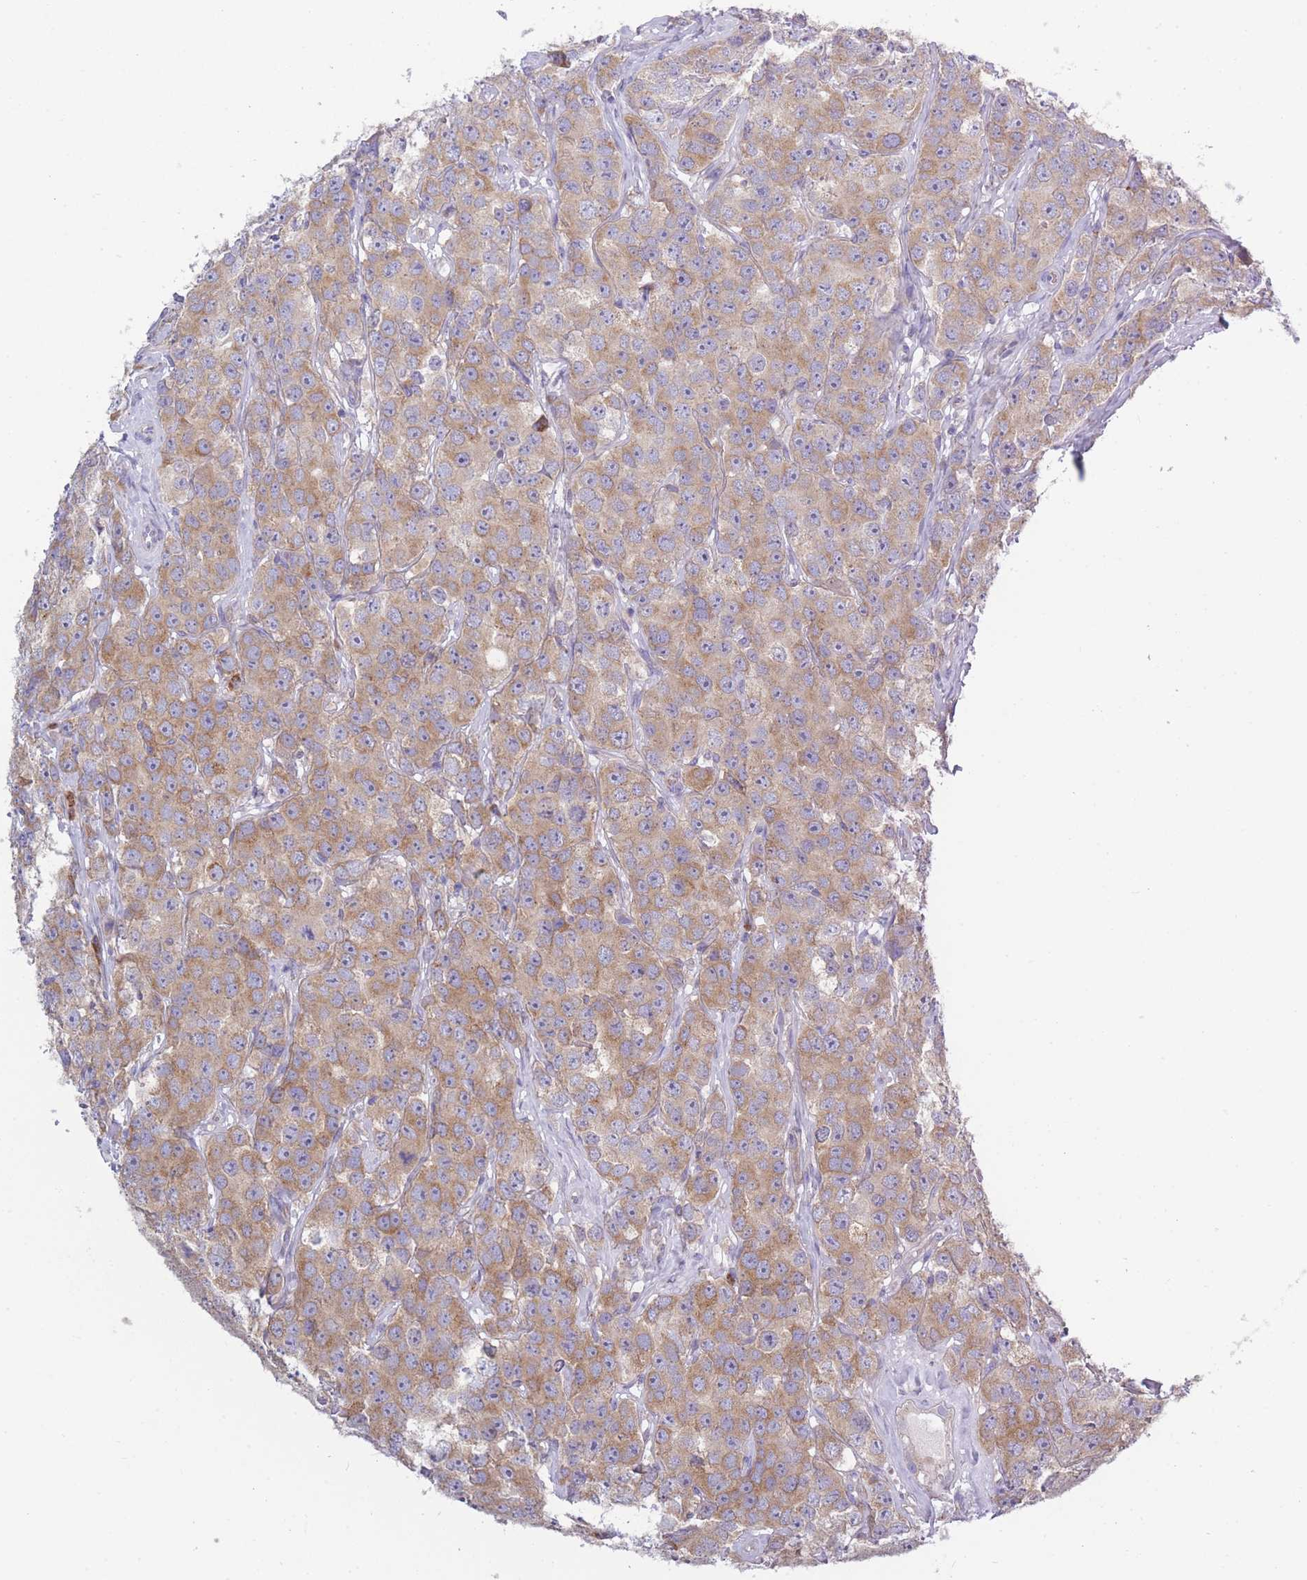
{"staining": {"intensity": "moderate", "quantity": ">75%", "location": "cytoplasmic/membranous"}, "tissue": "testis cancer", "cell_type": "Tumor cells", "image_type": "cancer", "snomed": [{"axis": "morphology", "description": "Seminoma, NOS"}, {"axis": "topography", "description": "Testis"}], "caption": "Protein staining by immunohistochemistry demonstrates moderate cytoplasmic/membranous expression in approximately >75% of tumor cells in testis seminoma.", "gene": "COPG2", "patient": {"sex": "male", "age": 28}}